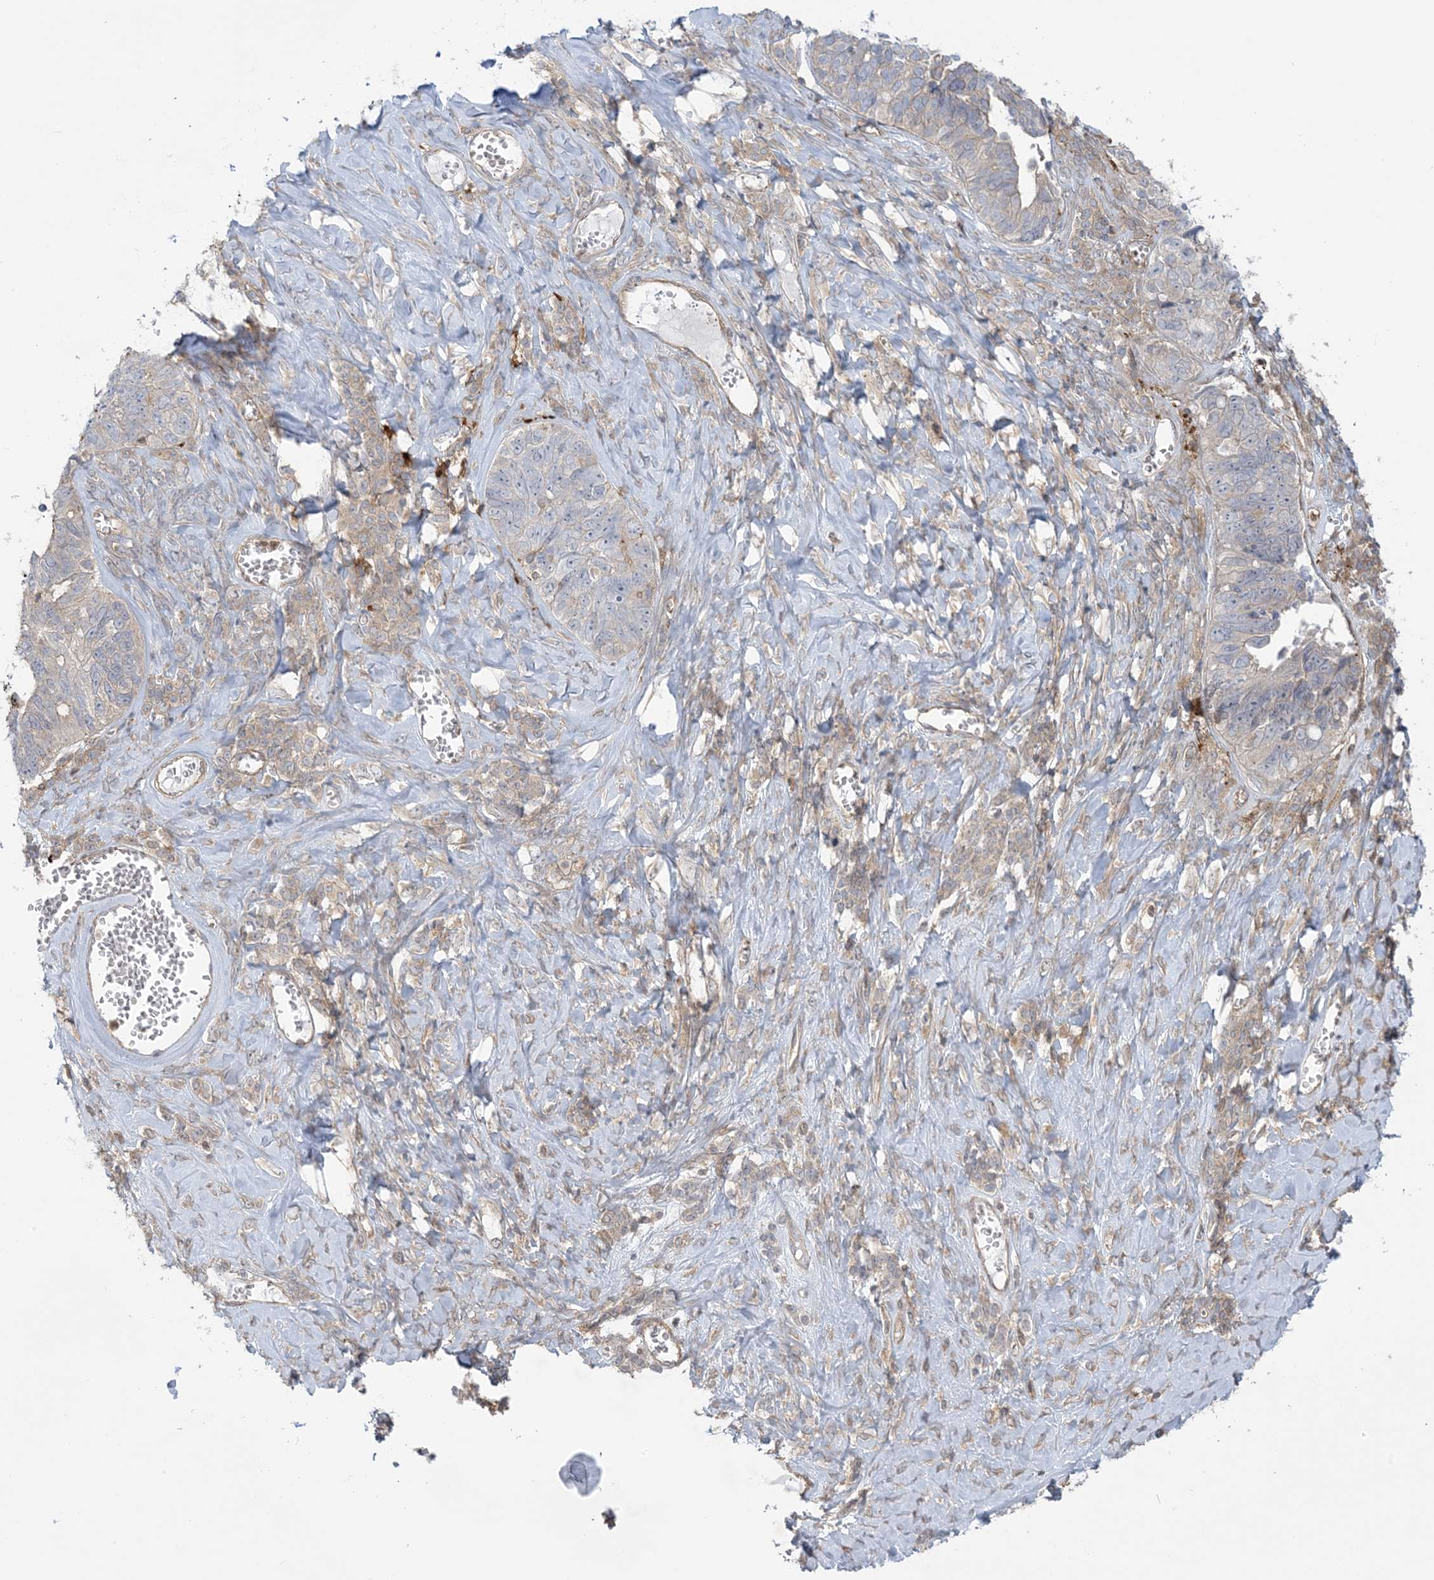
{"staining": {"intensity": "negative", "quantity": "none", "location": "none"}, "tissue": "ovarian cancer", "cell_type": "Tumor cells", "image_type": "cancer", "snomed": [{"axis": "morphology", "description": "Cystadenocarcinoma, serous, NOS"}, {"axis": "topography", "description": "Ovary"}], "caption": "Ovarian serous cystadenocarcinoma was stained to show a protein in brown. There is no significant staining in tumor cells. Brightfield microscopy of immunohistochemistry (IHC) stained with DAB (brown) and hematoxylin (blue), captured at high magnification.", "gene": "ICMT", "patient": {"sex": "female", "age": 79}}